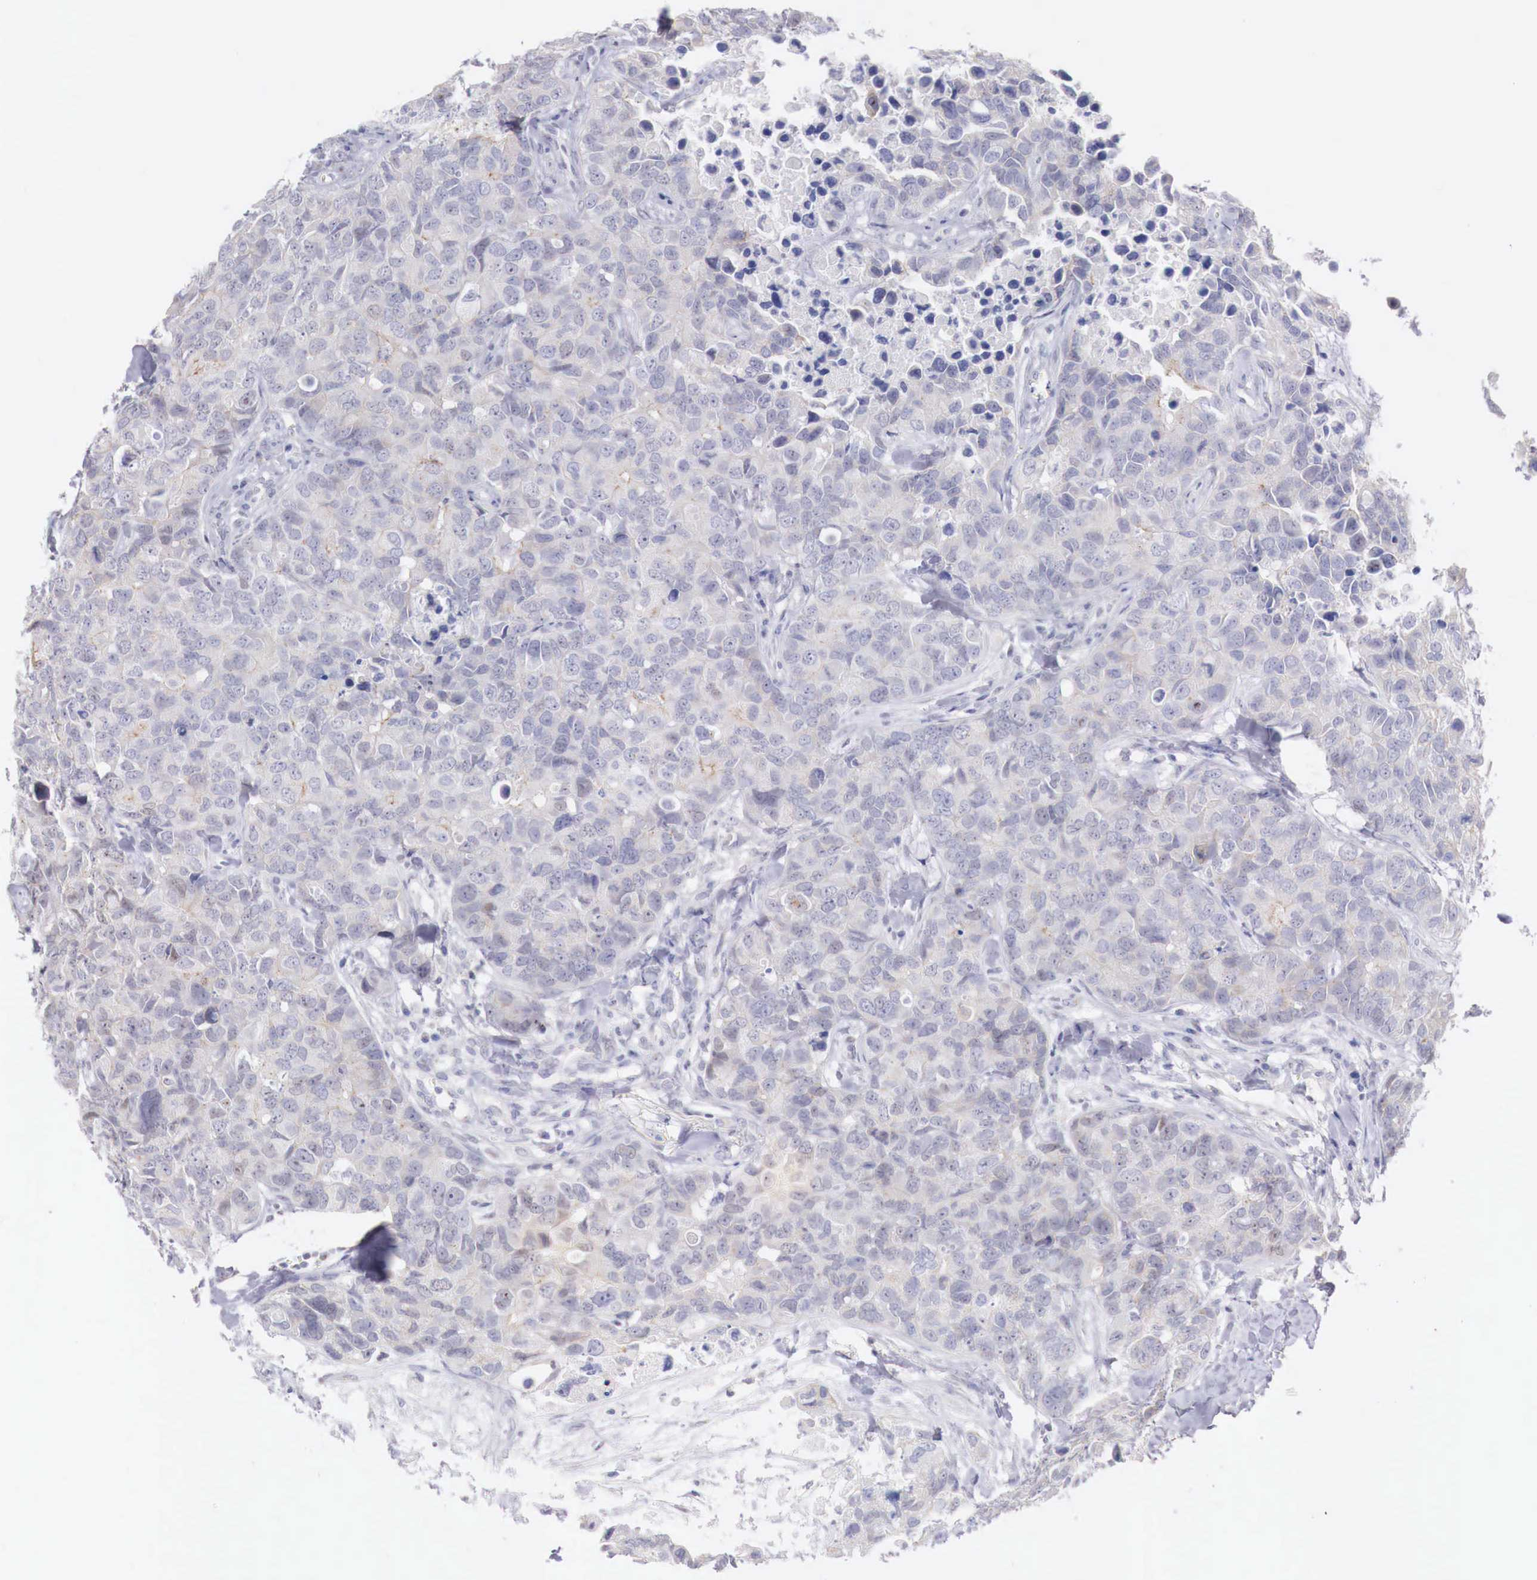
{"staining": {"intensity": "negative", "quantity": "none", "location": "none"}, "tissue": "breast cancer", "cell_type": "Tumor cells", "image_type": "cancer", "snomed": [{"axis": "morphology", "description": "Duct carcinoma"}, {"axis": "topography", "description": "Breast"}], "caption": "IHC histopathology image of human breast cancer stained for a protein (brown), which reveals no positivity in tumor cells. The staining was performed using DAB (3,3'-diaminobenzidine) to visualize the protein expression in brown, while the nuclei were stained in blue with hematoxylin (Magnification: 20x).", "gene": "TRIM13", "patient": {"sex": "female", "age": 91}}